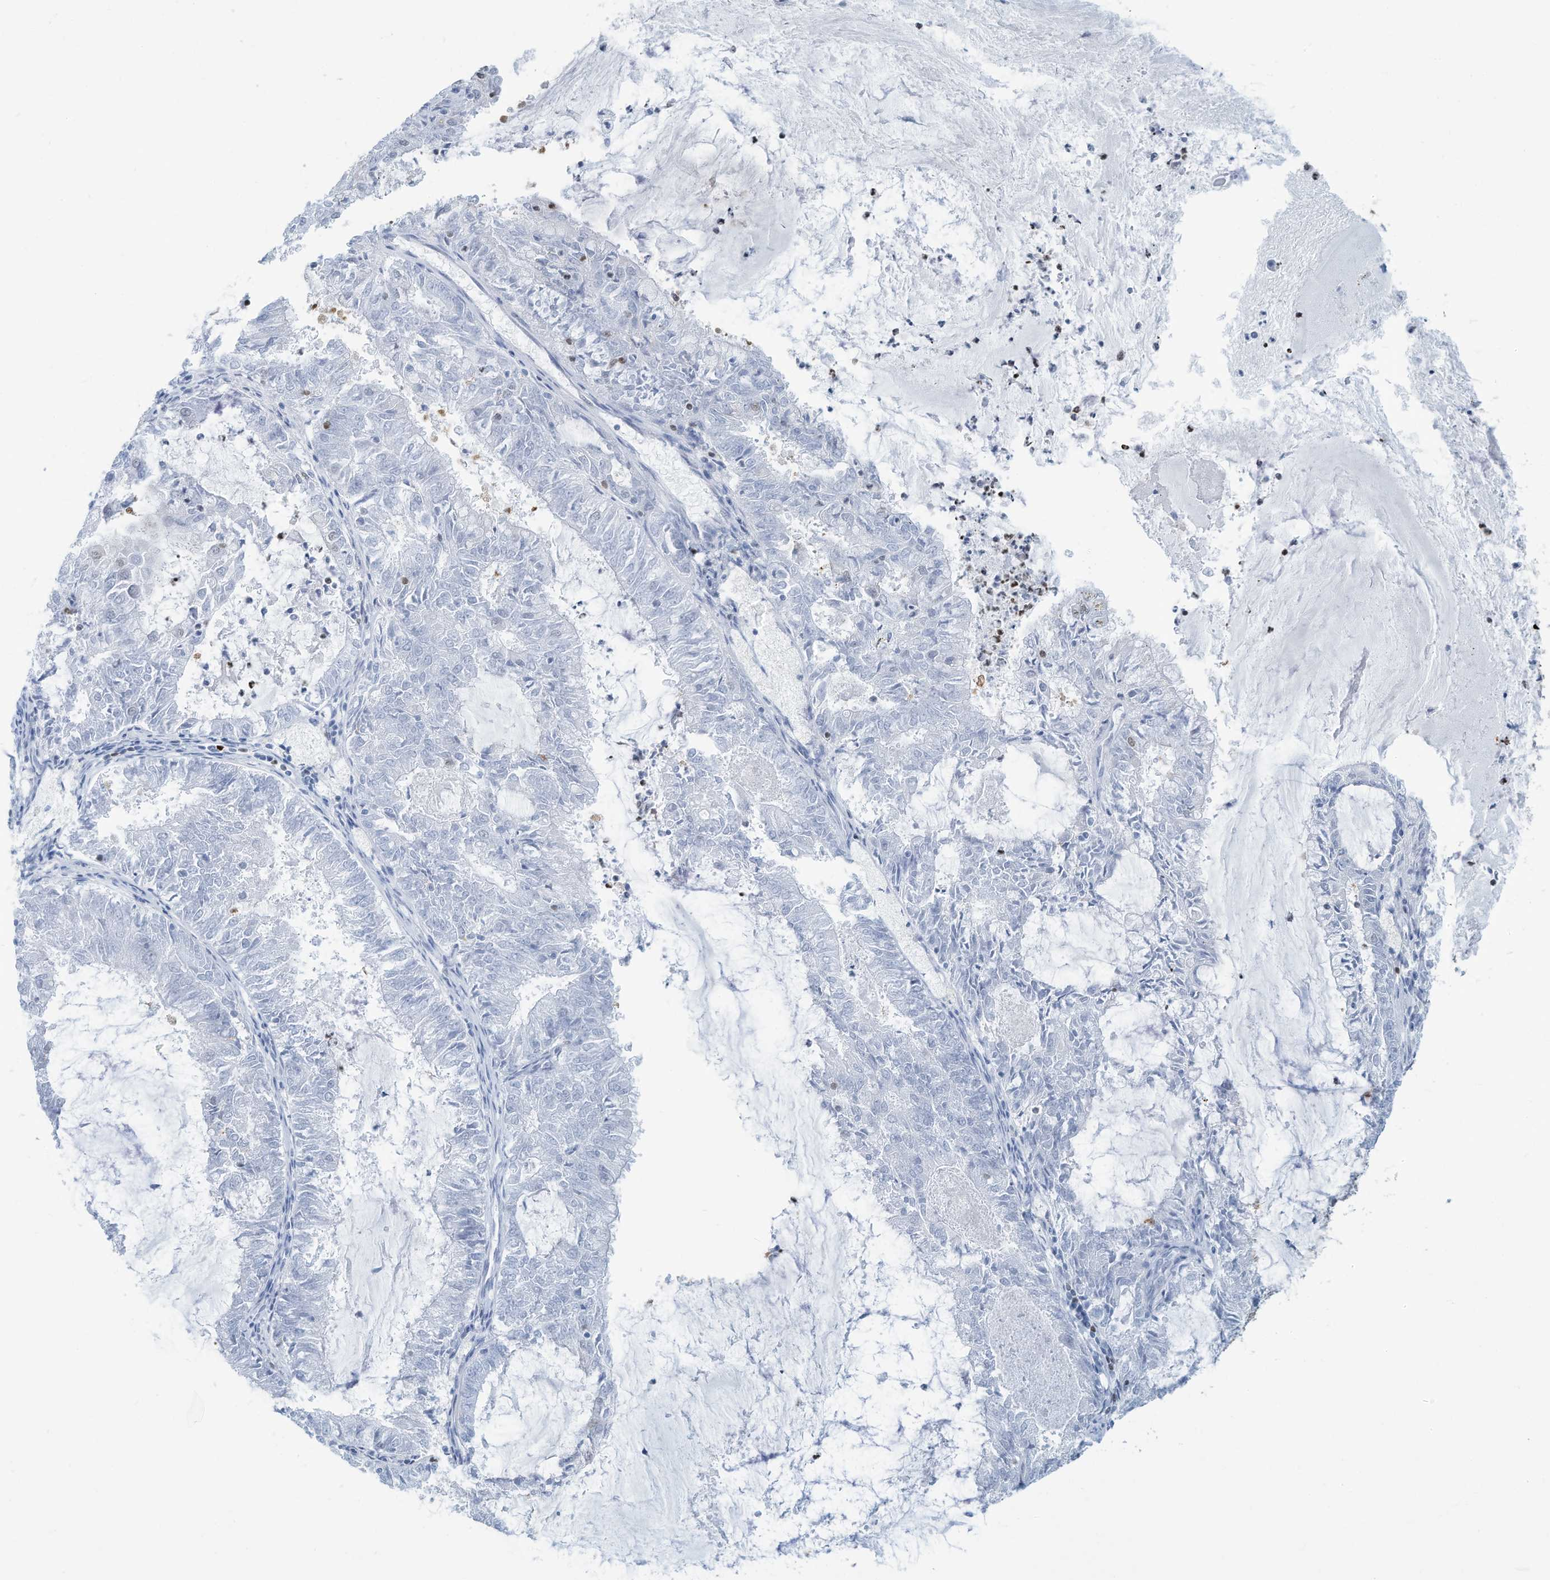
{"staining": {"intensity": "negative", "quantity": "none", "location": "none"}, "tissue": "endometrial cancer", "cell_type": "Tumor cells", "image_type": "cancer", "snomed": [{"axis": "morphology", "description": "Adenocarcinoma, NOS"}, {"axis": "topography", "description": "Endometrium"}], "caption": "Immunohistochemical staining of human adenocarcinoma (endometrial) demonstrates no significant positivity in tumor cells.", "gene": "SARNP", "patient": {"sex": "female", "age": 57}}